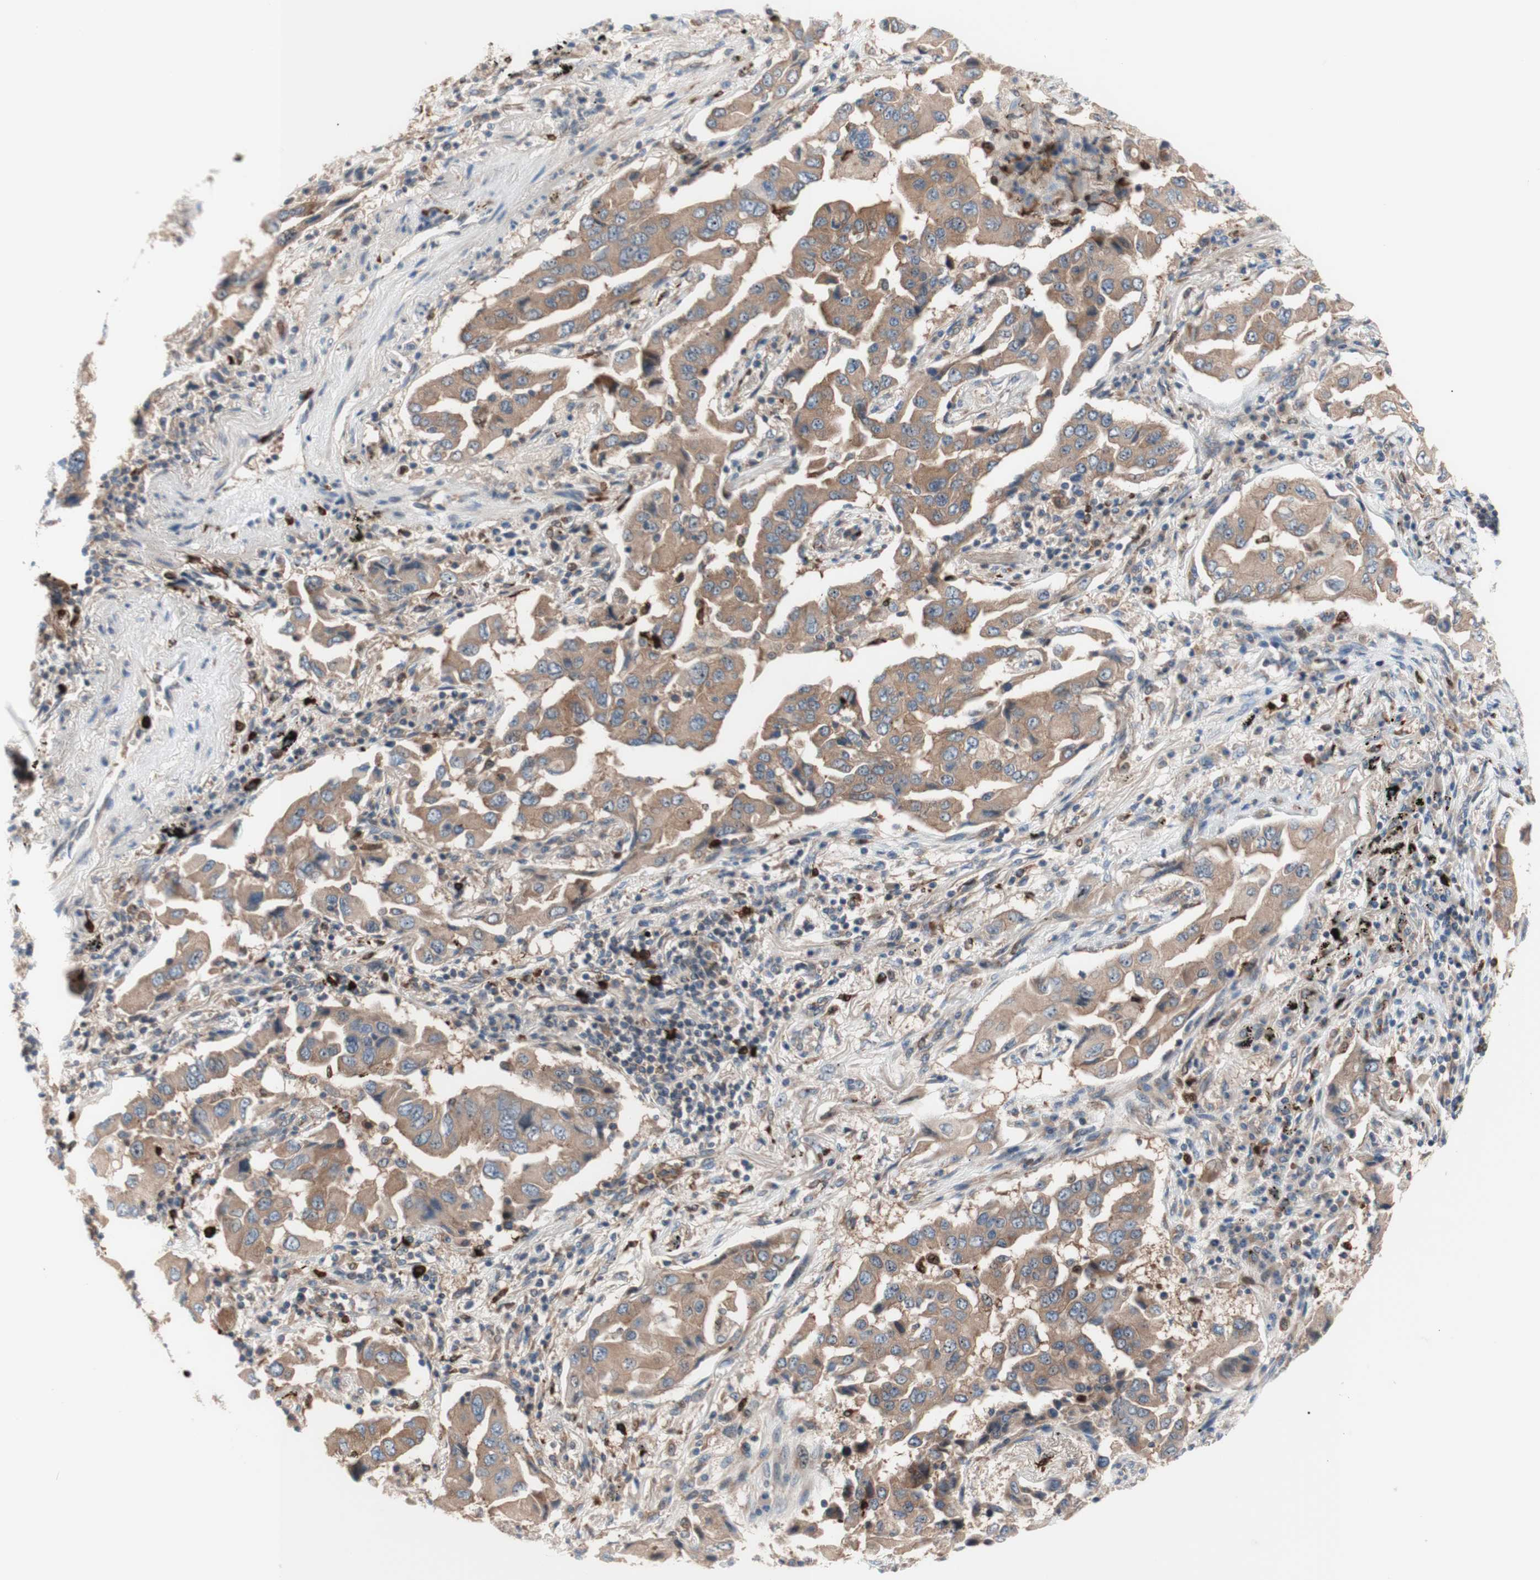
{"staining": {"intensity": "moderate", "quantity": ">75%", "location": "cytoplasmic/membranous"}, "tissue": "lung cancer", "cell_type": "Tumor cells", "image_type": "cancer", "snomed": [{"axis": "morphology", "description": "Adenocarcinoma, NOS"}, {"axis": "topography", "description": "Lung"}], "caption": "Immunohistochemical staining of human adenocarcinoma (lung) shows moderate cytoplasmic/membranous protein positivity in about >75% of tumor cells. Using DAB (3,3'-diaminobenzidine) (brown) and hematoxylin (blue) stains, captured at high magnification using brightfield microscopy.", "gene": "USP9X", "patient": {"sex": "female", "age": 65}}